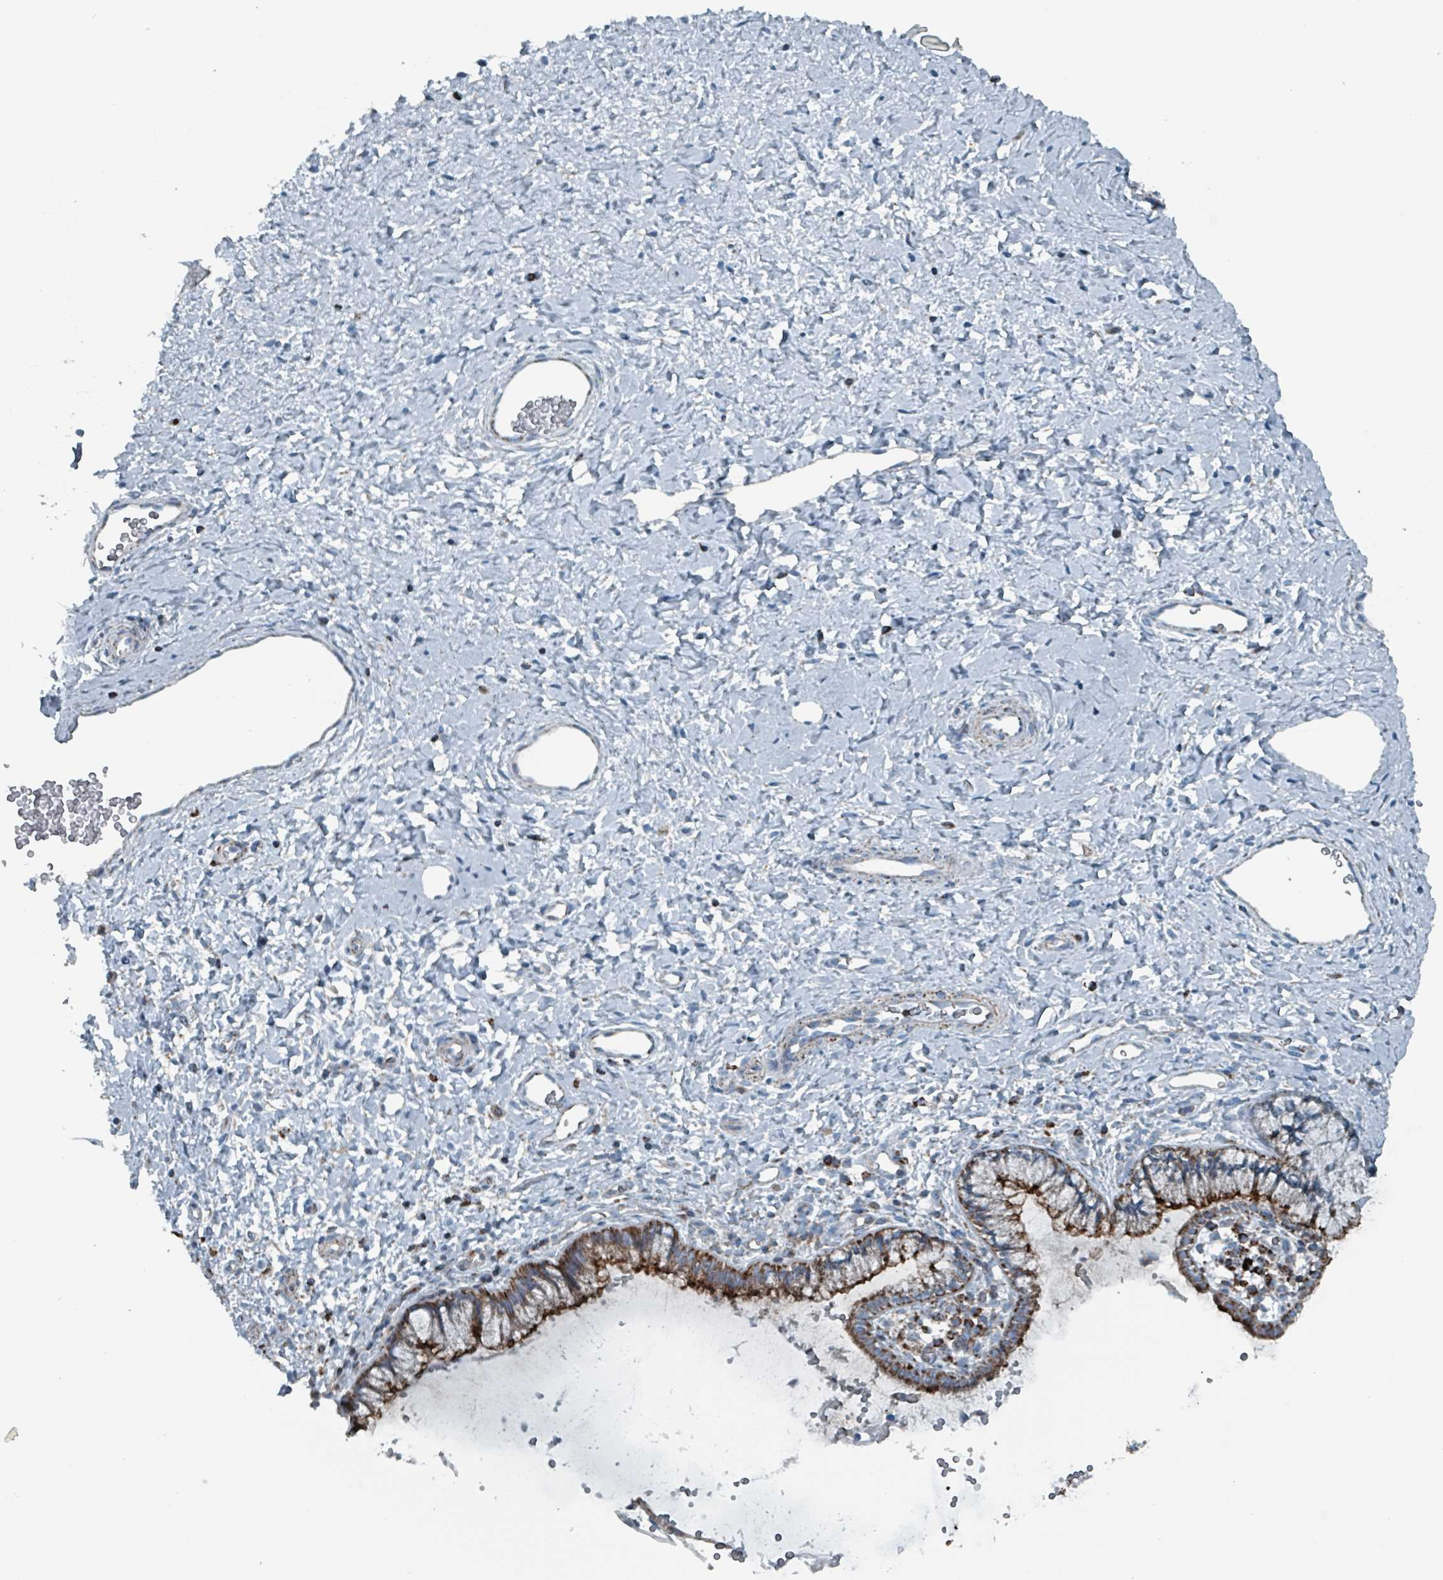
{"staining": {"intensity": "strong", "quantity": ">75%", "location": "cytoplasmic/membranous"}, "tissue": "cervix", "cell_type": "Glandular cells", "image_type": "normal", "snomed": [{"axis": "morphology", "description": "Normal tissue, NOS"}, {"axis": "topography", "description": "Cervix"}], "caption": "Immunohistochemical staining of benign cervix exhibits strong cytoplasmic/membranous protein expression in approximately >75% of glandular cells. (Stains: DAB (3,3'-diaminobenzidine) in brown, nuclei in blue, Microscopy: brightfield microscopy at high magnification).", "gene": "ABHD18", "patient": {"sex": "female", "age": 36}}